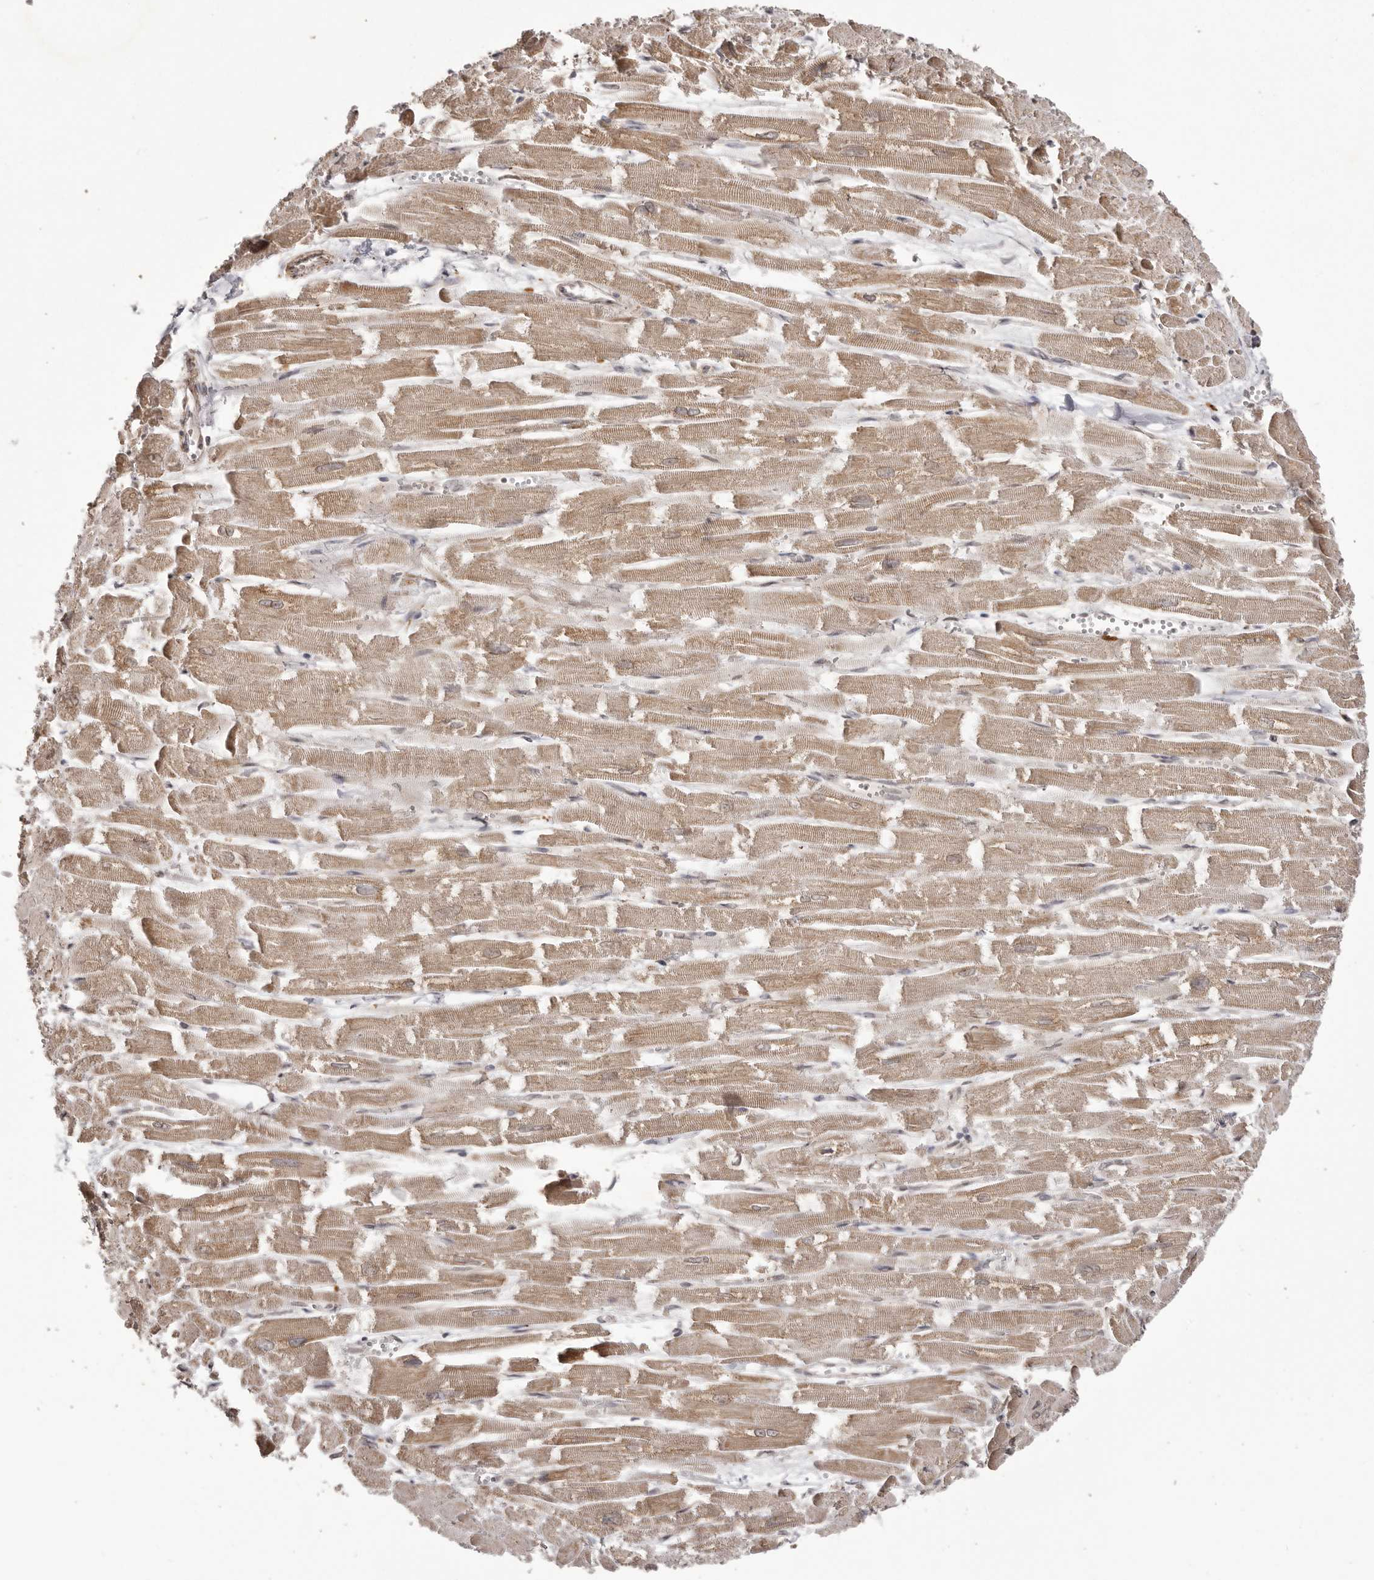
{"staining": {"intensity": "moderate", "quantity": ">75%", "location": "cytoplasmic/membranous"}, "tissue": "heart muscle", "cell_type": "Cardiomyocytes", "image_type": "normal", "snomed": [{"axis": "morphology", "description": "Normal tissue, NOS"}, {"axis": "topography", "description": "Heart"}], "caption": "Brown immunohistochemical staining in normal human heart muscle displays moderate cytoplasmic/membranous expression in approximately >75% of cardiomyocytes.", "gene": "NUP43", "patient": {"sex": "male", "age": 54}}